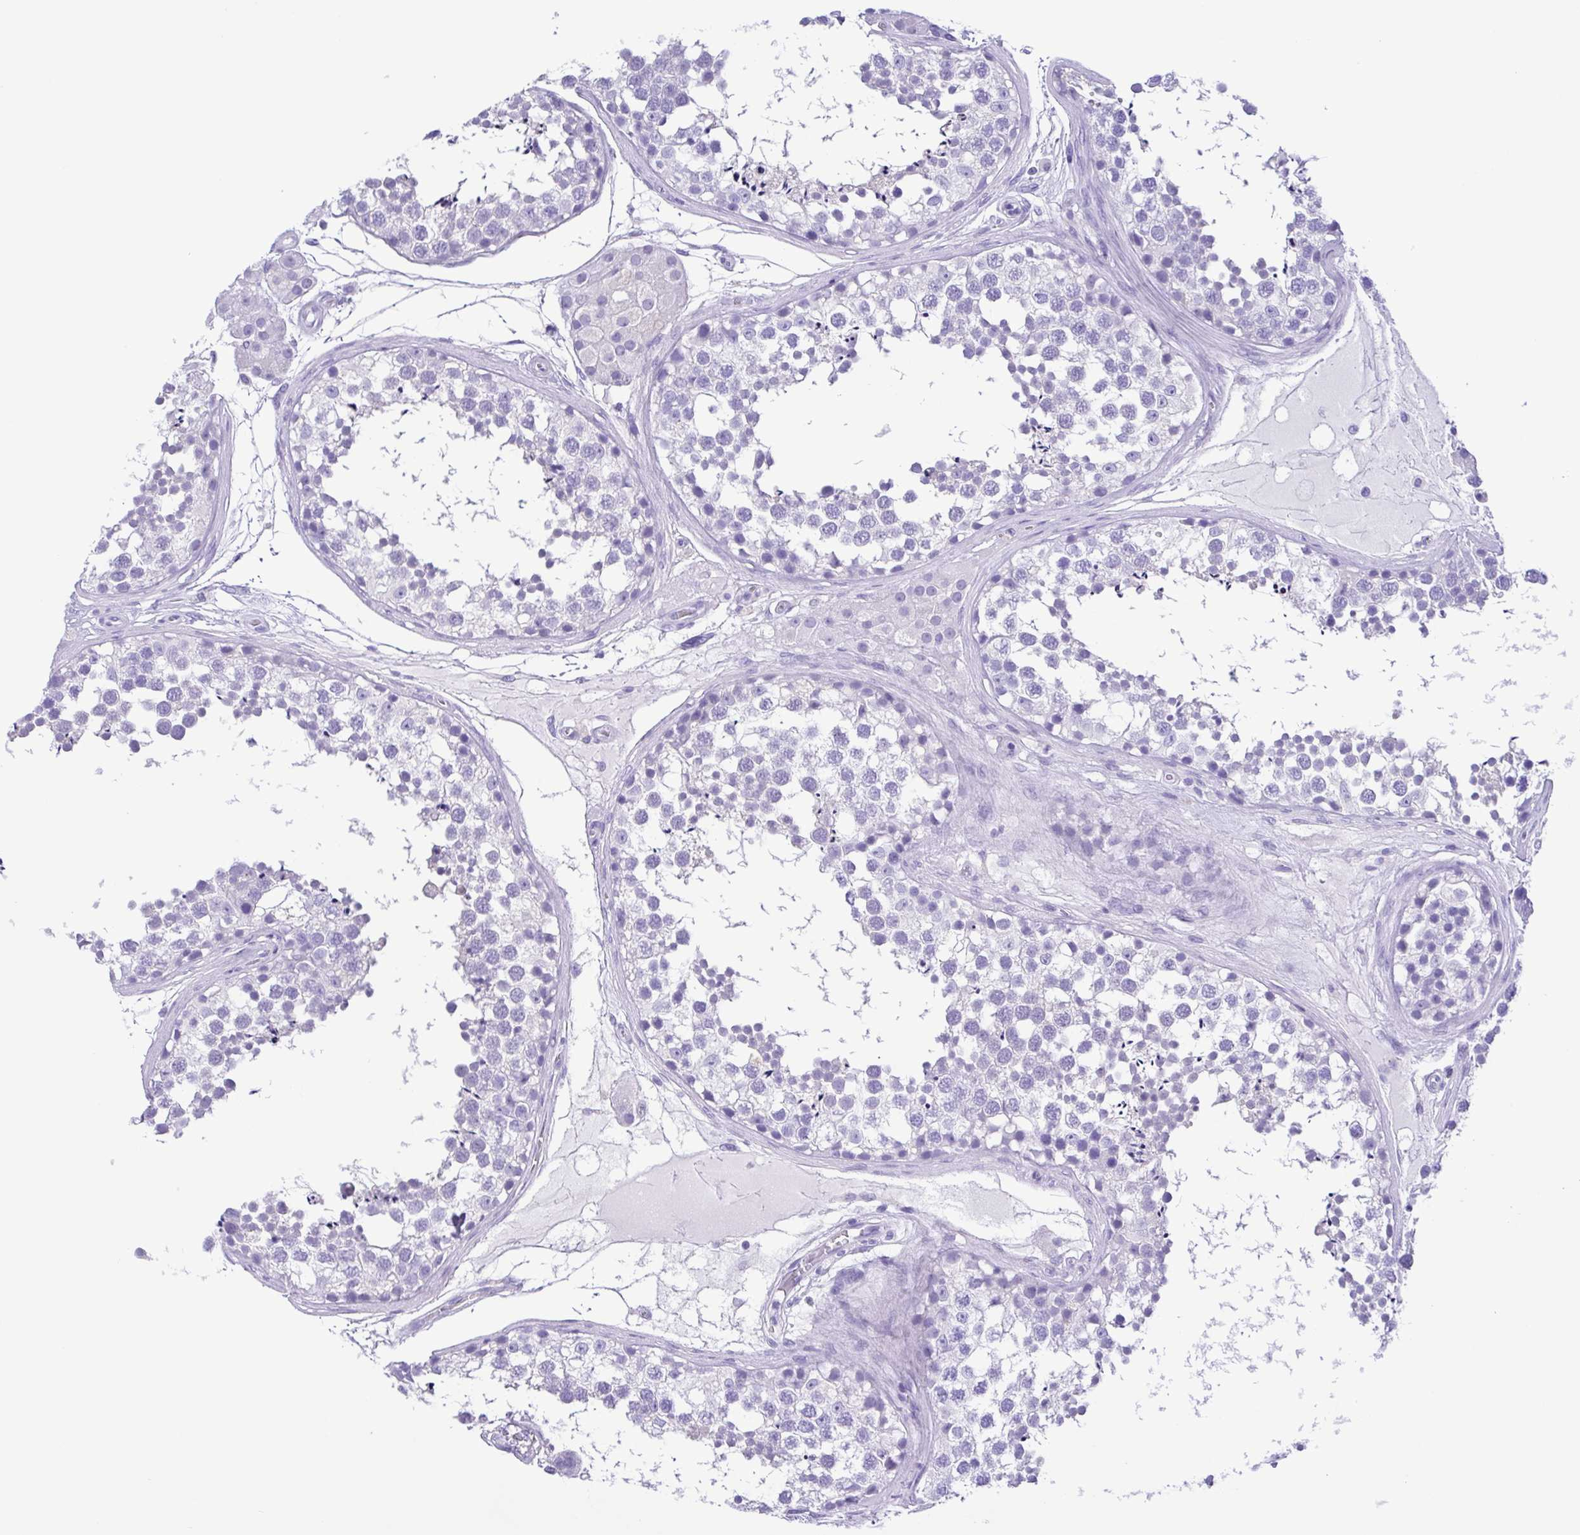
{"staining": {"intensity": "negative", "quantity": "none", "location": "none"}, "tissue": "testis", "cell_type": "Cells in seminiferous ducts", "image_type": "normal", "snomed": [{"axis": "morphology", "description": "Normal tissue, NOS"}, {"axis": "morphology", "description": "Seminoma, NOS"}, {"axis": "topography", "description": "Testis"}], "caption": "Cells in seminiferous ducts show no significant protein expression in unremarkable testis. (IHC, brightfield microscopy, high magnification).", "gene": "OVGP1", "patient": {"sex": "male", "age": 65}}